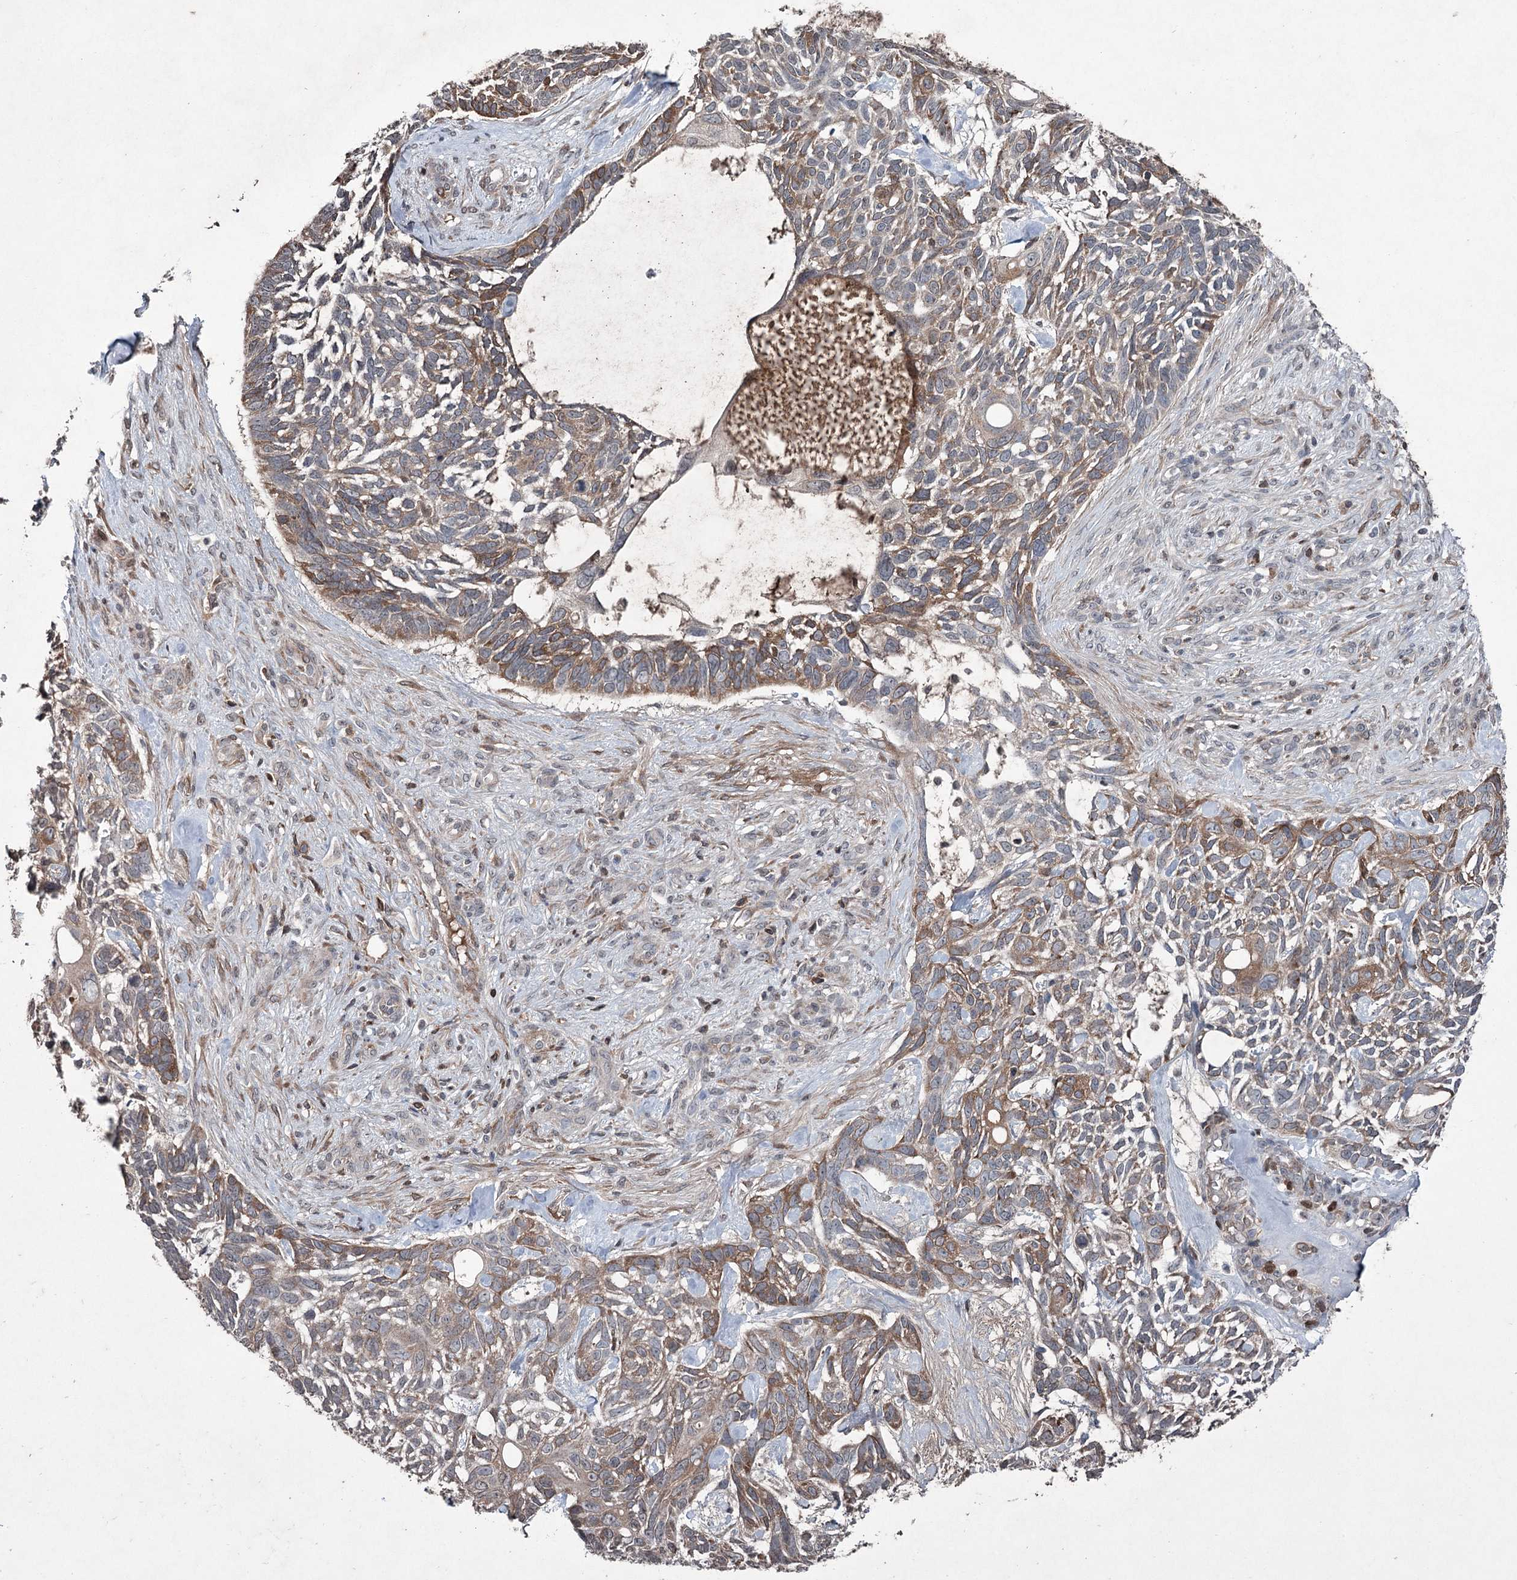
{"staining": {"intensity": "moderate", "quantity": "25%-75%", "location": "cytoplasmic/membranous"}, "tissue": "skin cancer", "cell_type": "Tumor cells", "image_type": "cancer", "snomed": [{"axis": "morphology", "description": "Basal cell carcinoma"}, {"axis": "topography", "description": "Skin"}], "caption": "The micrograph shows a brown stain indicating the presence of a protein in the cytoplasmic/membranous of tumor cells in basal cell carcinoma (skin). (DAB = brown stain, brightfield microscopy at high magnification).", "gene": "PGLYRP2", "patient": {"sex": "male", "age": 88}}